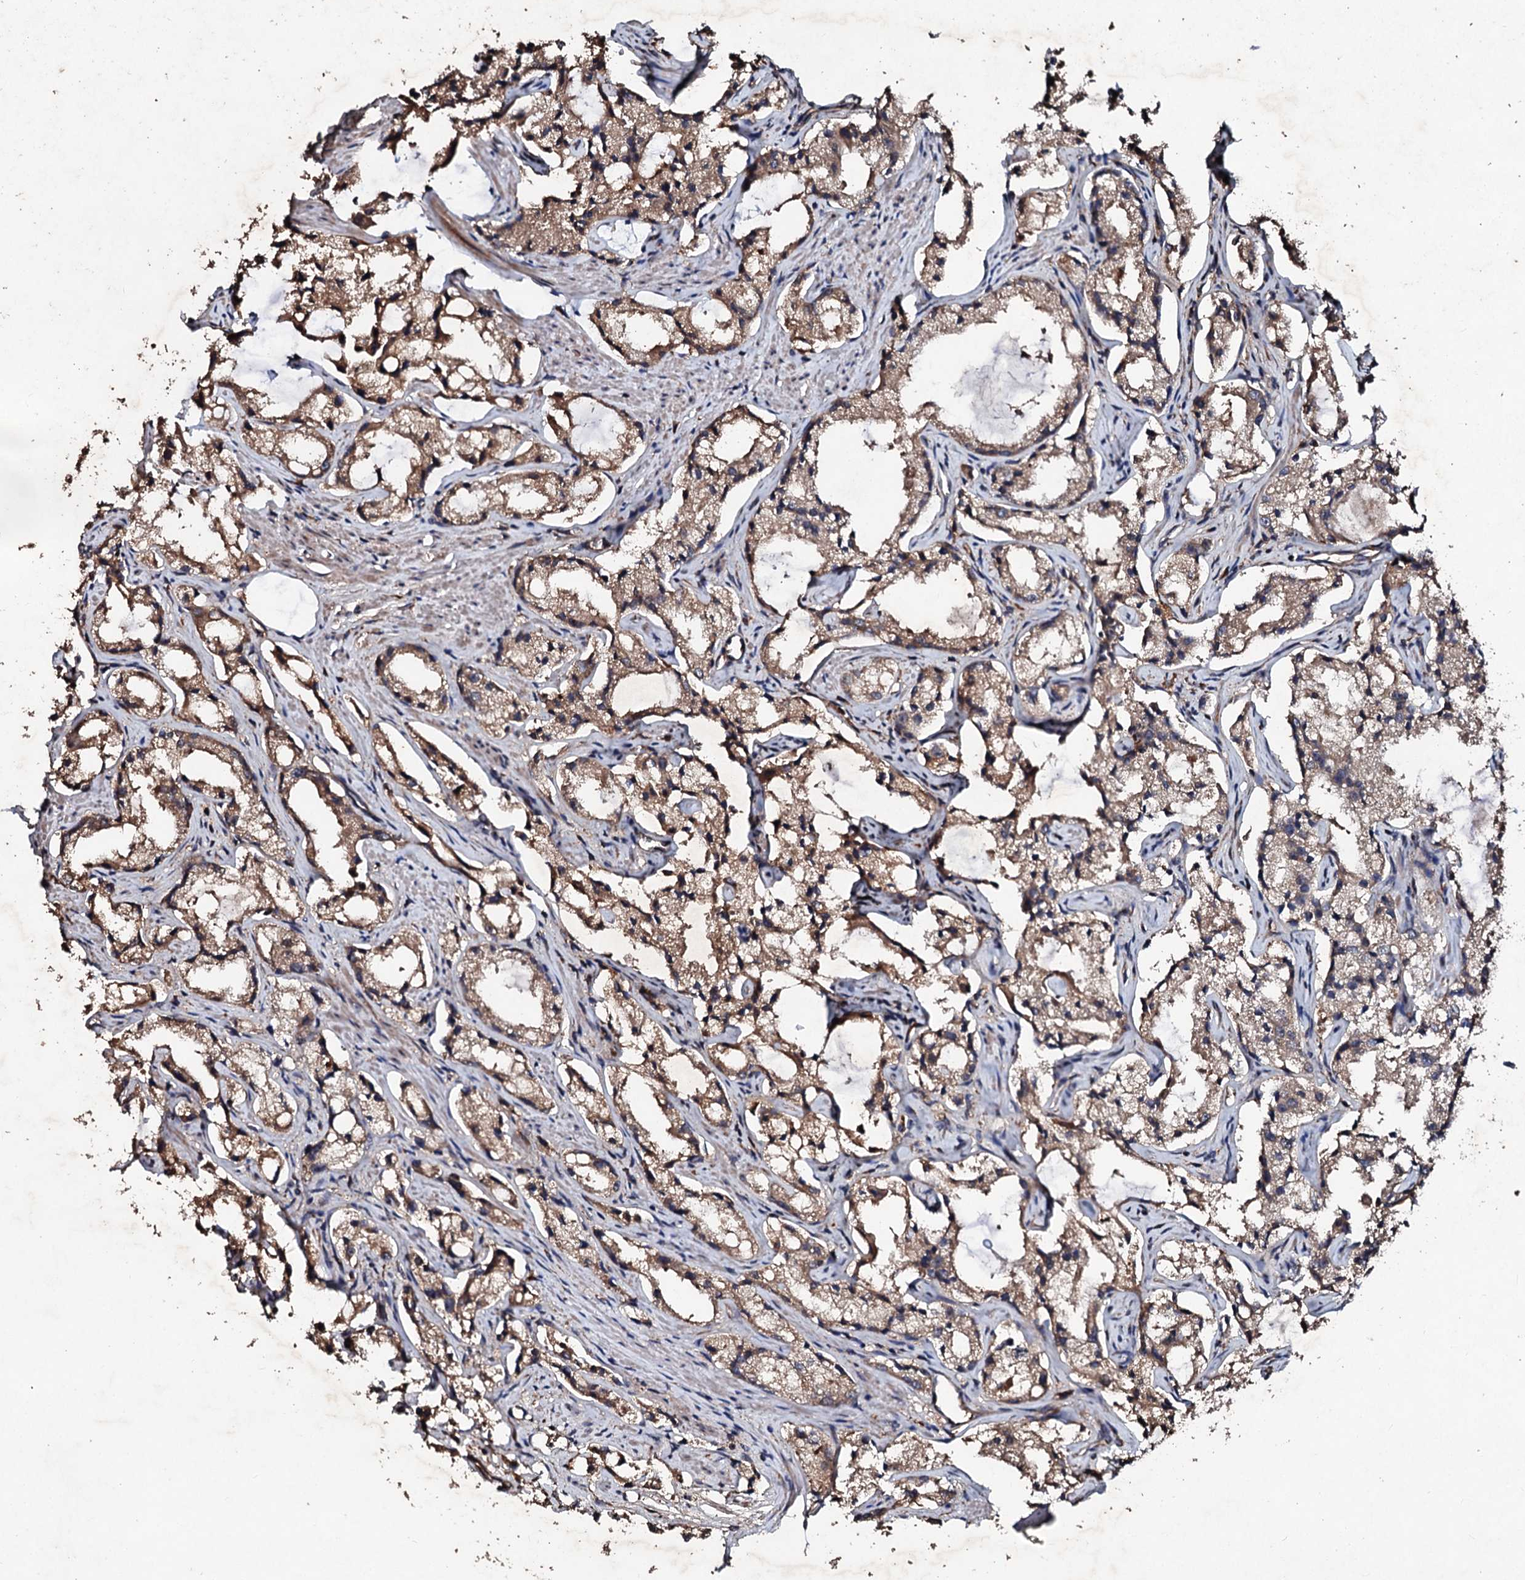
{"staining": {"intensity": "moderate", "quantity": ">75%", "location": "cytoplasmic/membranous"}, "tissue": "prostate cancer", "cell_type": "Tumor cells", "image_type": "cancer", "snomed": [{"axis": "morphology", "description": "Adenocarcinoma, High grade"}, {"axis": "topography", "description": "Prostate"}], "caption": "Adenocarcinoma (high-grade) (prostate) tissue demonstrates moderate cytoplasmic/membranous positivity in approximately >75% of tumor cells, visualized by immunohistochemistry. (Brightfield microscopy of DAB IHC at high magnification).", "gene": "KERA", "patient": {"sex": "male", "age": 66}}